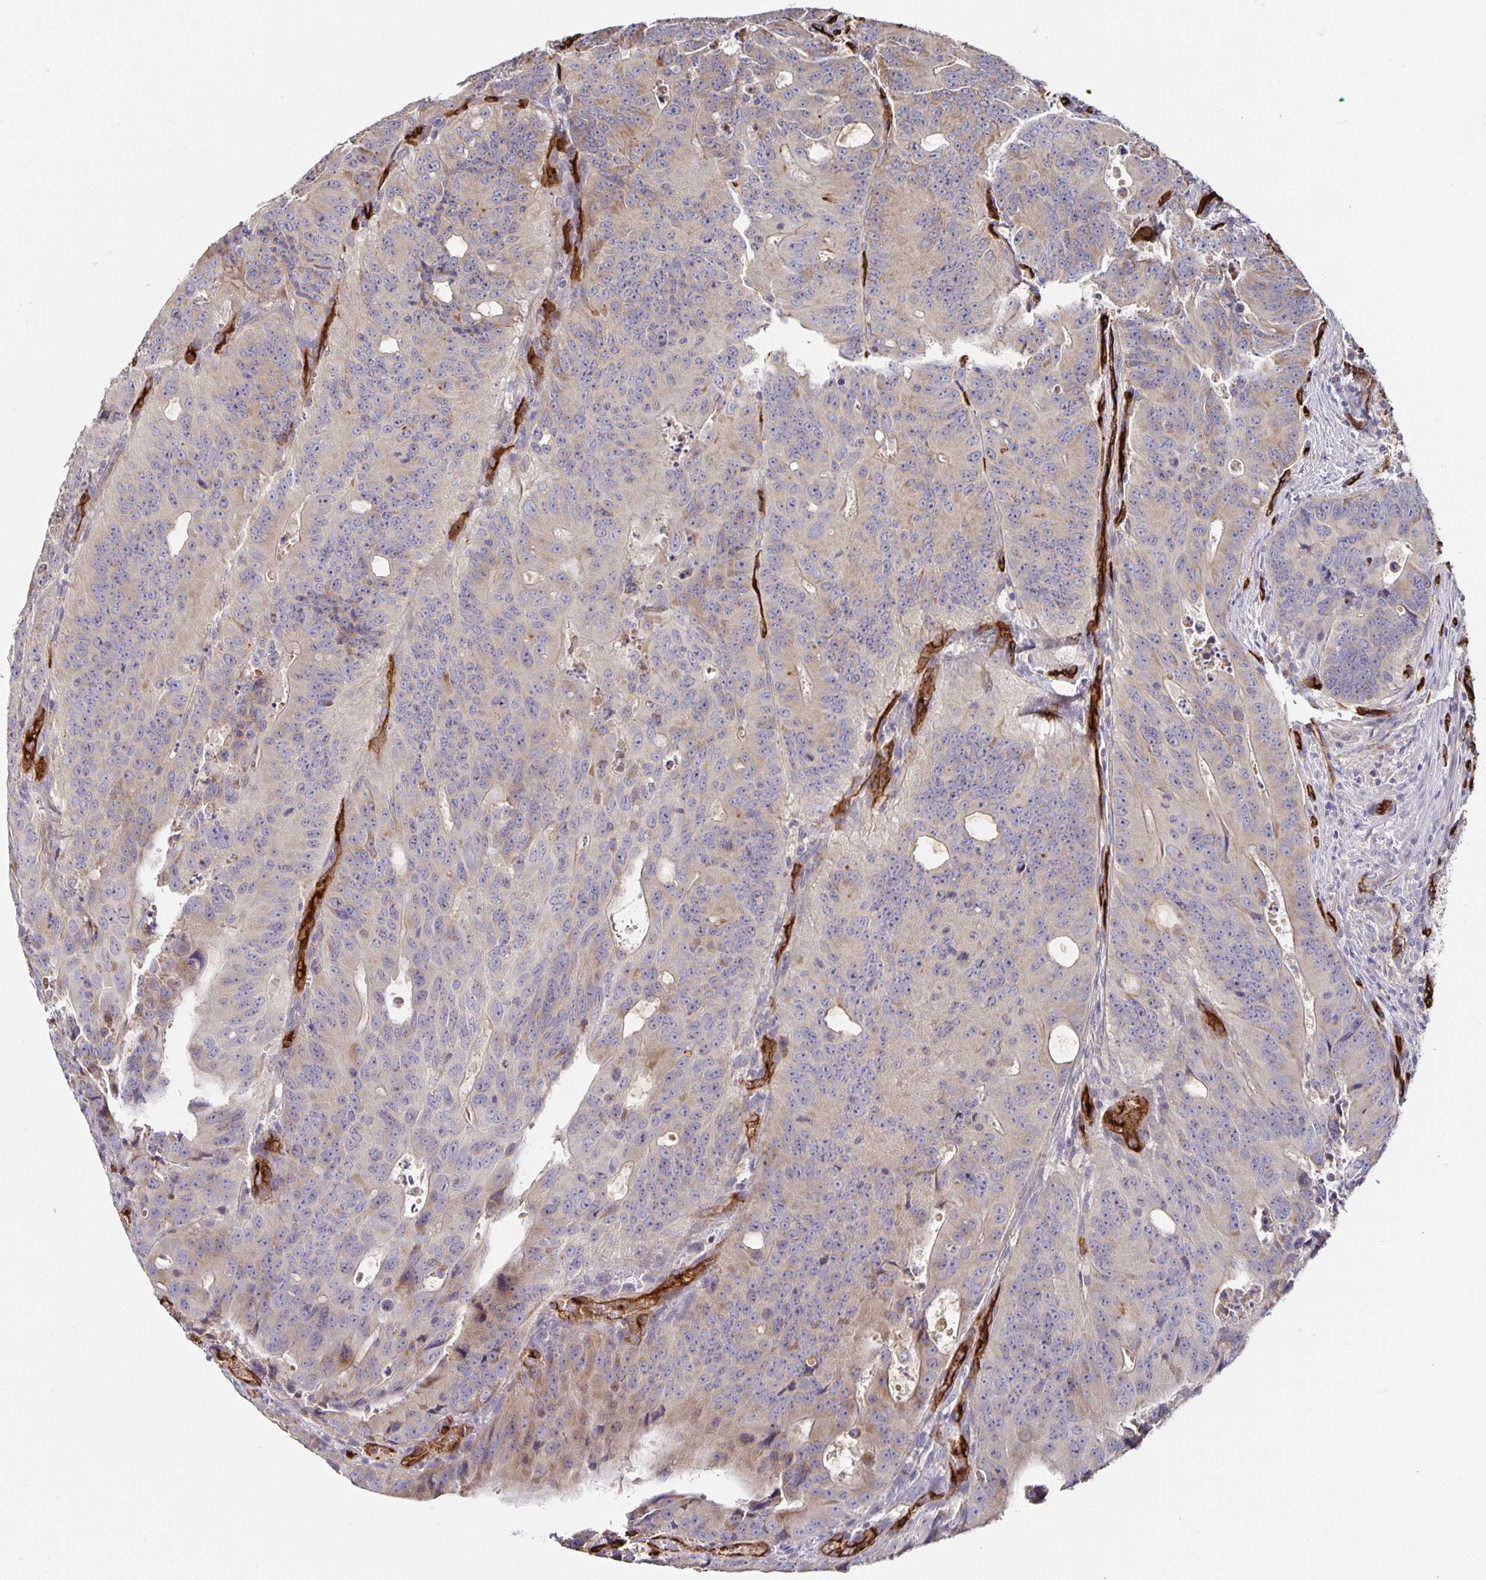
{"staining": {"intensity": "weak", "quantity": "25%-75%", "location": "cytoplasmic/membranous"}, "tissue": "colorectal cancer", "cell_type": "Tumor cells", "image_type": "cancer", "snomed": [{"axis": "morphology", "description": "Adenocarcinoma, NOS"}, {"axis": "topography", "description": "Colon"}], "caption": "Immunohistochemical staining of human colorectal cancer exhibits weak cytoplasmic/membranous protein positivity in approximately 25%-75% of tumor cells.", "gene": "PODXL", "patient": {"sex": "male", "age": 62}}